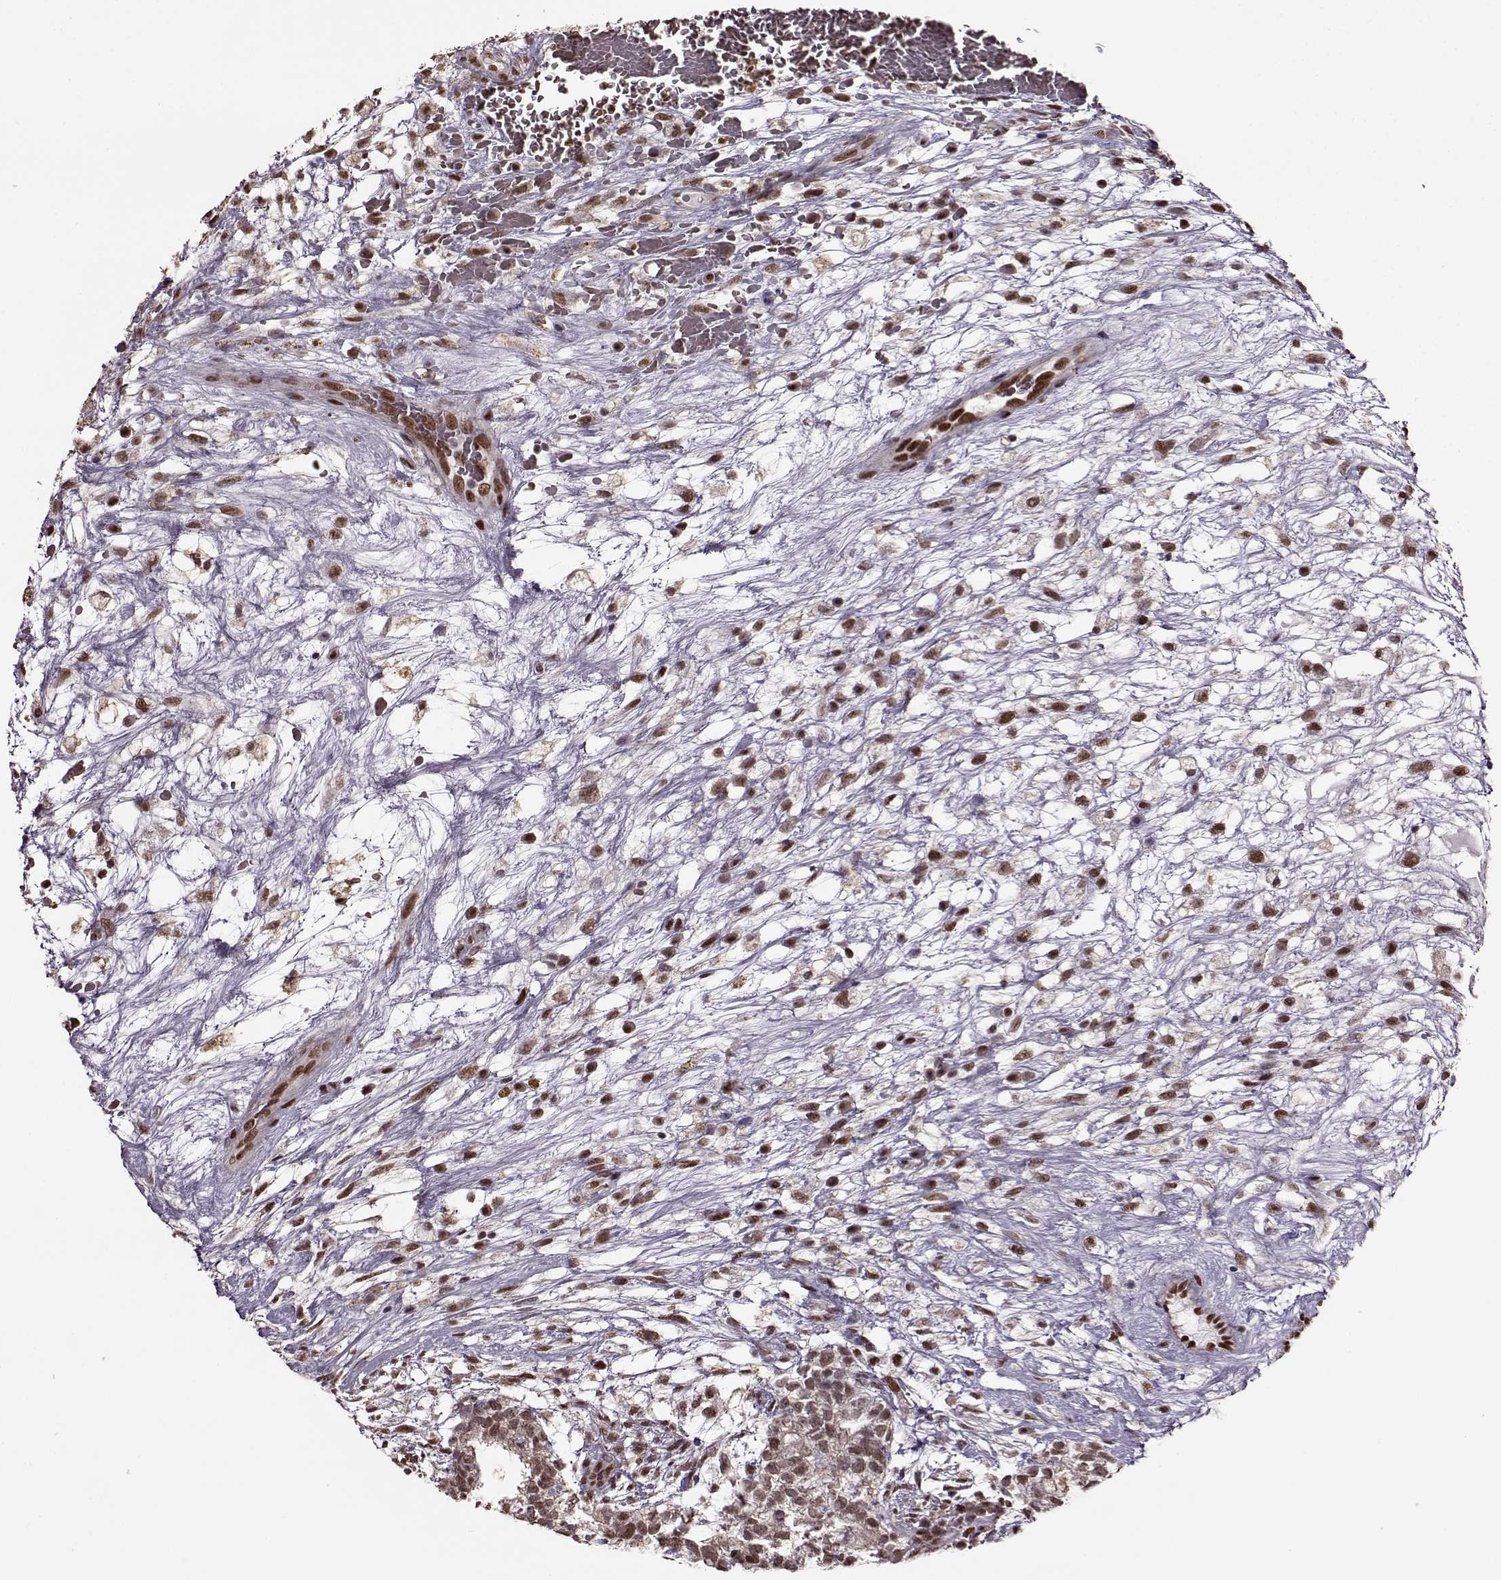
{"staining": {"intensity": "moderate", "quantity": ">75%", "location": "nuclear"}, "tissue": "testis cancer", "cell_type": "Tumor cells", "image_type": "cancer", "snomed": [{"axis": "morphology", "description": "Normal tissue, NOS"}, {"axis": "morphology", "description": "Carcinoma, Embryonal, NOS"}, {"axis": "topography", "description": "Testis"}], "caption": "Immunohistochemistry (IHC) (DAB) staining of human embryonal carcinoma (testis) exhibits moderate nuclear protein expression in about >75% of tumor cells.", "gene": "FTO", "patient": {"sex": "male", "age": 32}}